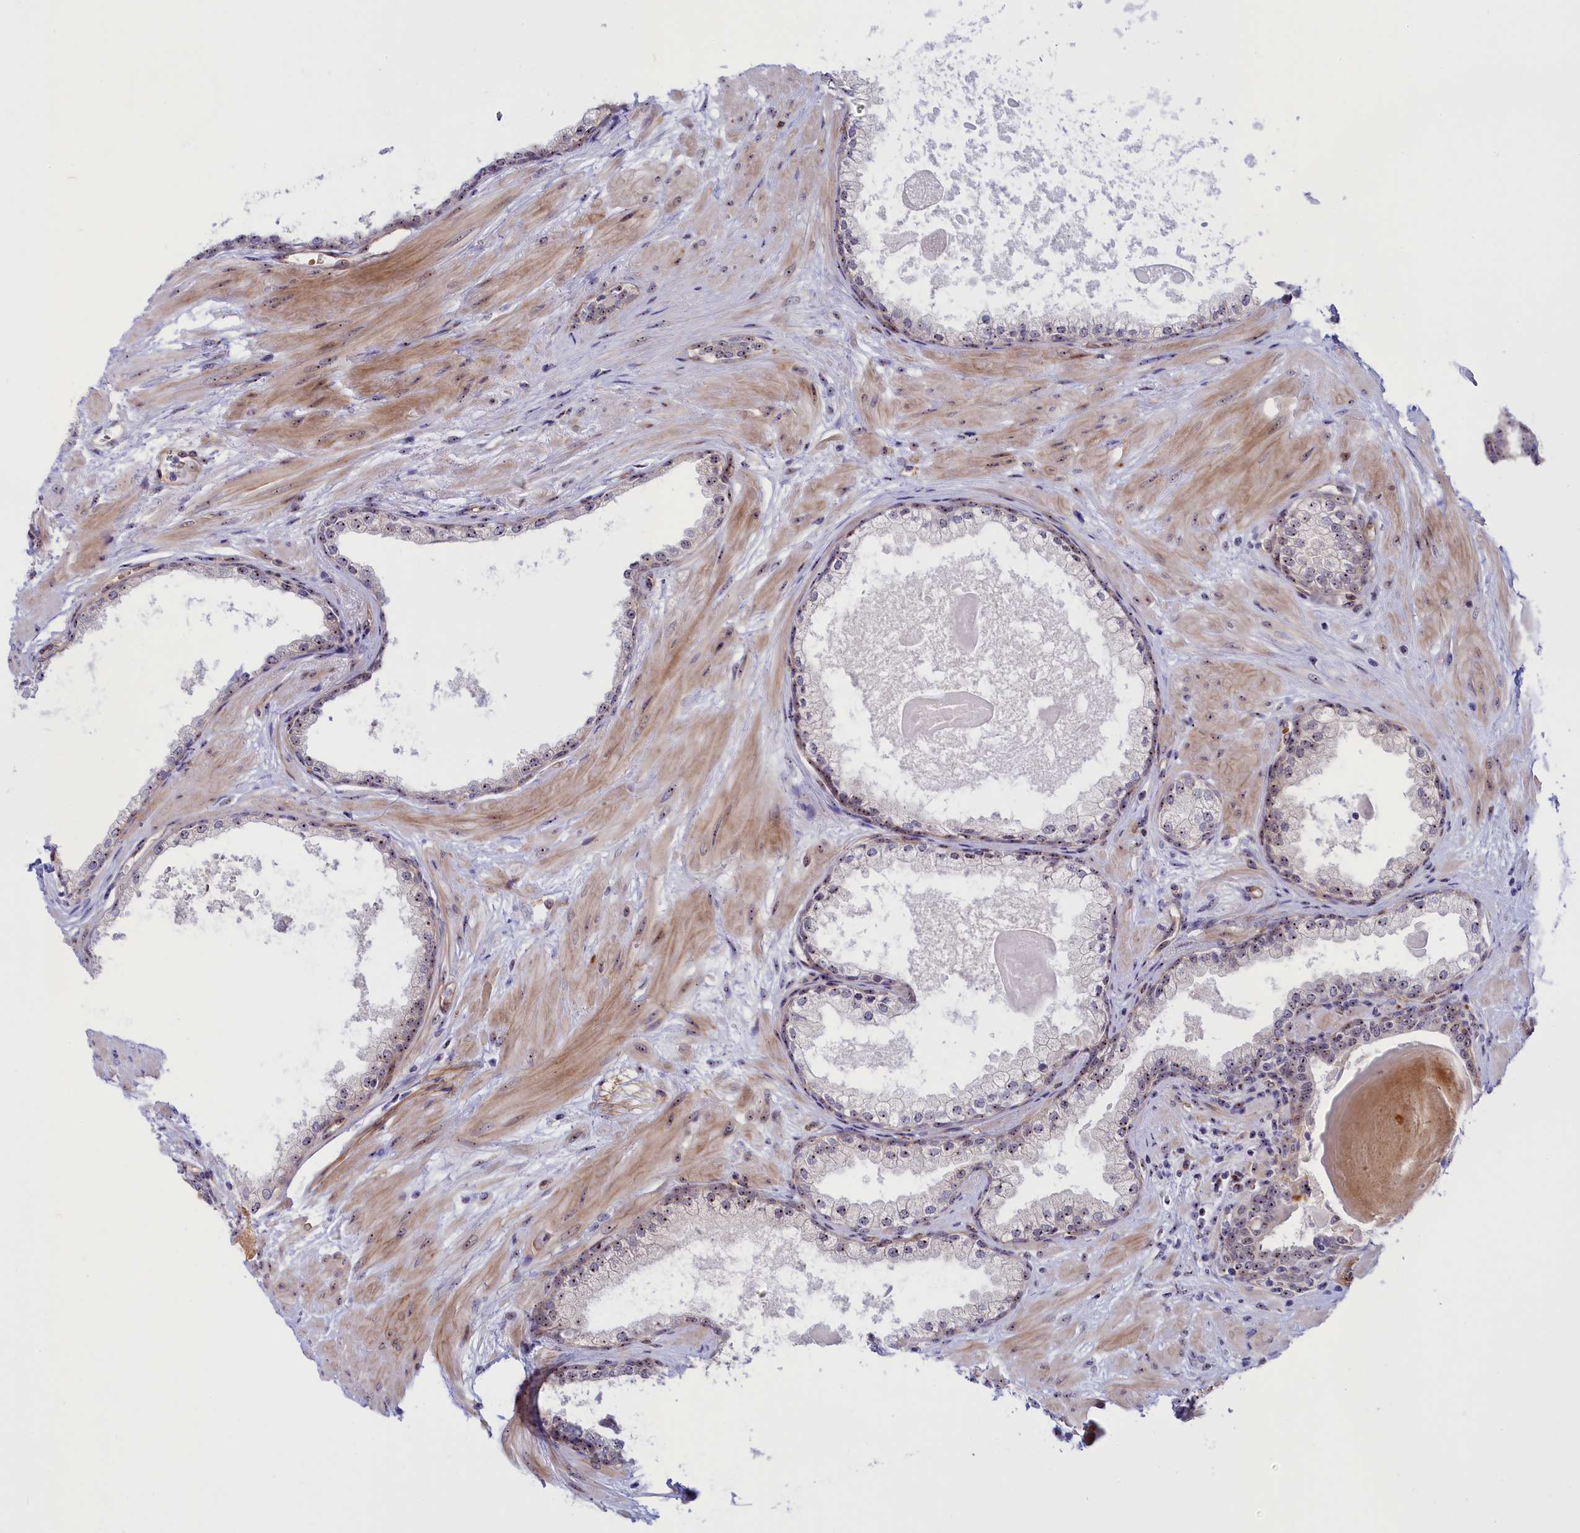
{"staining": {"intensity": "weak", "quantity": "25%-75%", "location": "nuclear"}, "tissue": "prostate", "cell_type": "Glandular cells", "image_type": "normal", "snomed": [{"axis": "morphology", "description": "Normal tissue, NOS"}, {"axis": "topography", "description": "Prostate"}], "caption": "Immunohistochemistry image of normal human prostate stained for a protein (brown), which demonstrates low levels of weak nuclear positivity in approximately 25%-75% of glandular cells.", "gene": "DBNDD1", "patient": {"sex": "male", "age": 57}}